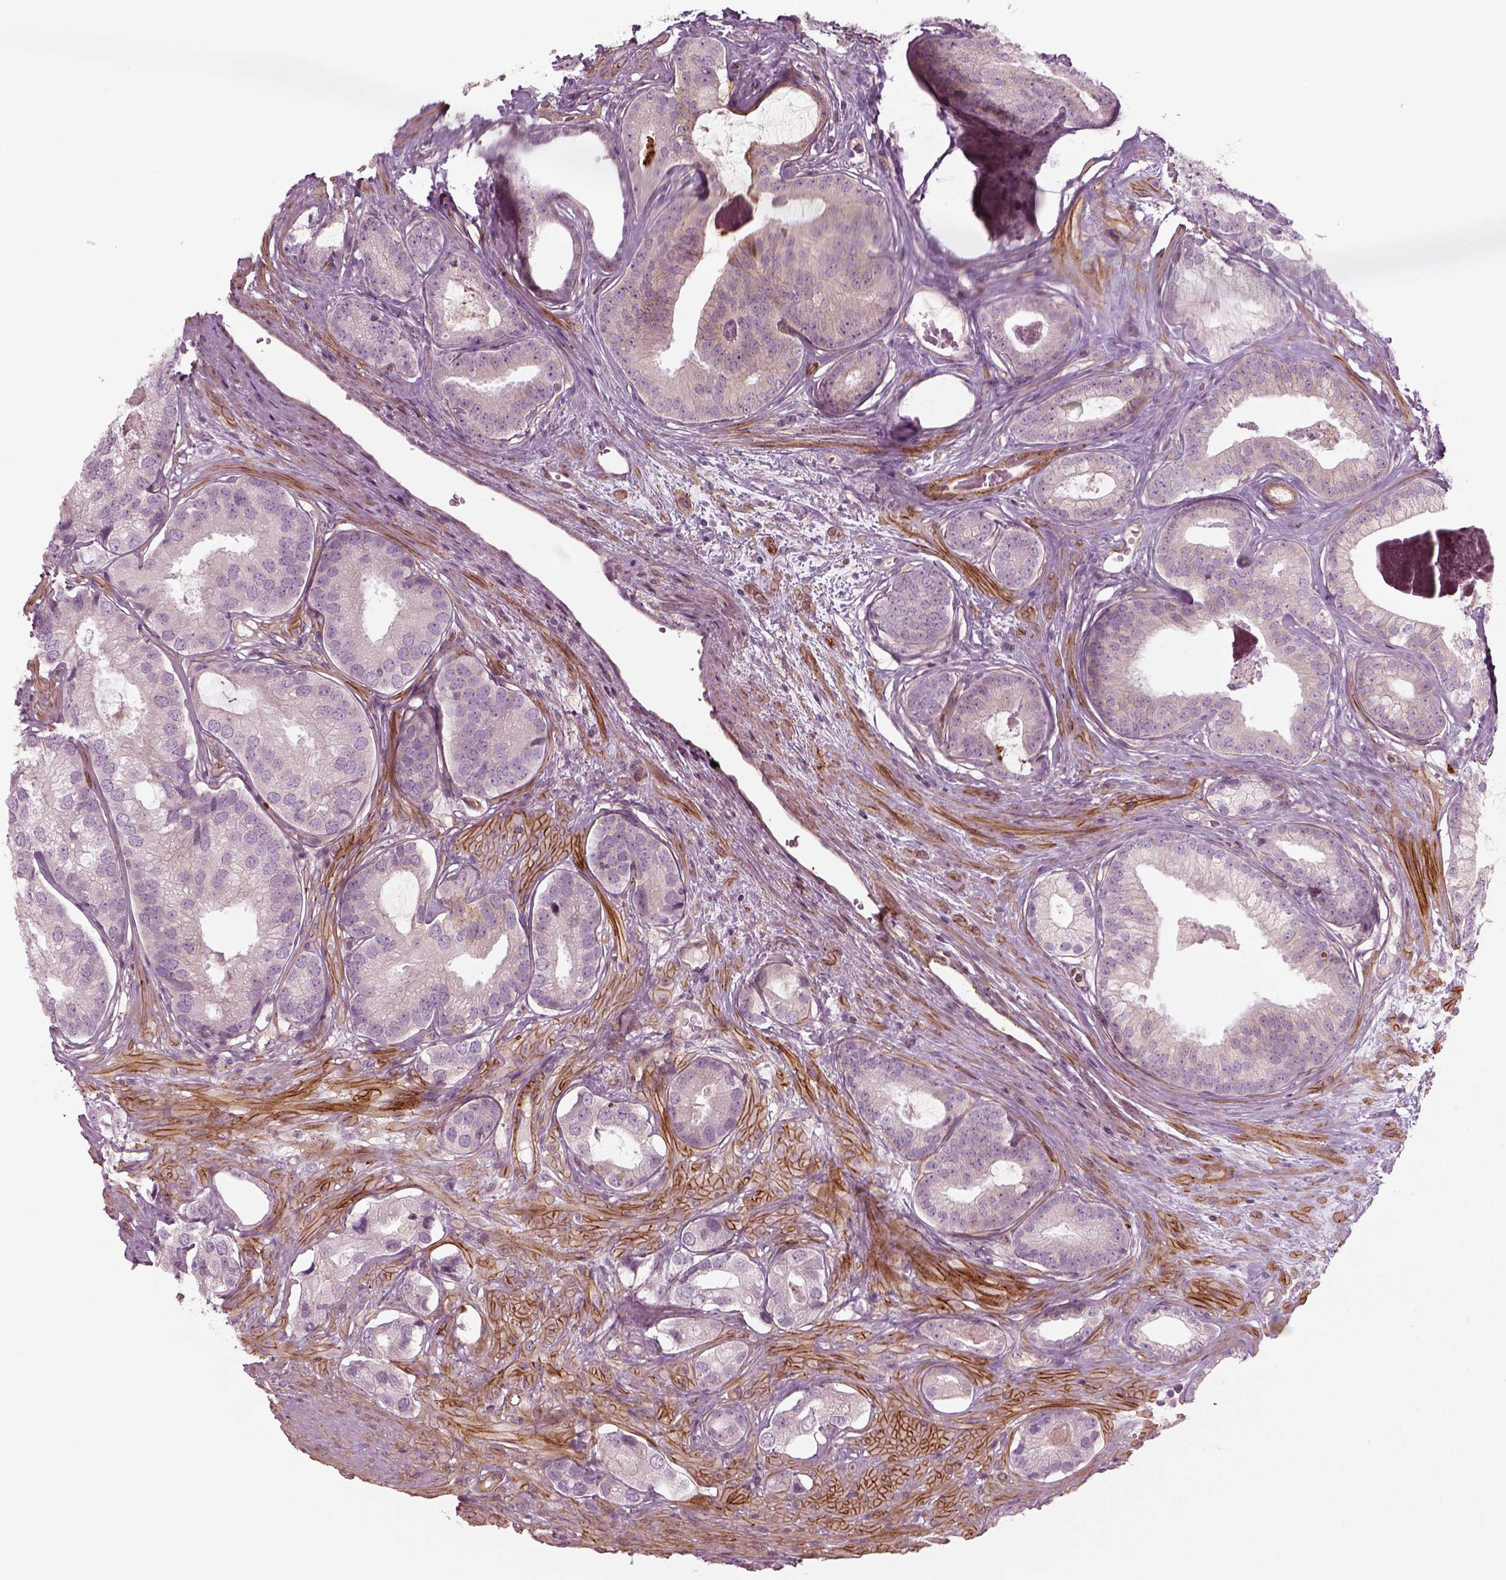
{"staining": {"intensity": "negative", "quantity": "none", "location": "none"}, "tissue": "prostate cancer", "cell_type": "Tumor cells", "image_type": "cancer", "snomed": [{"axis": "morphology", "description": "Adenocarcinoma, Low grade"}, {"axis": "topography", "description": "Prostate"}], "caption": "Immunohistochemistry (IHC) image of neoplastic tissue: low-grade adenocarcinoma (prostate) stained with DAB shows no significant protein expression in tumor cells.", "gene": "NPTN", "patient": {"sex": "male", "age": 61}}